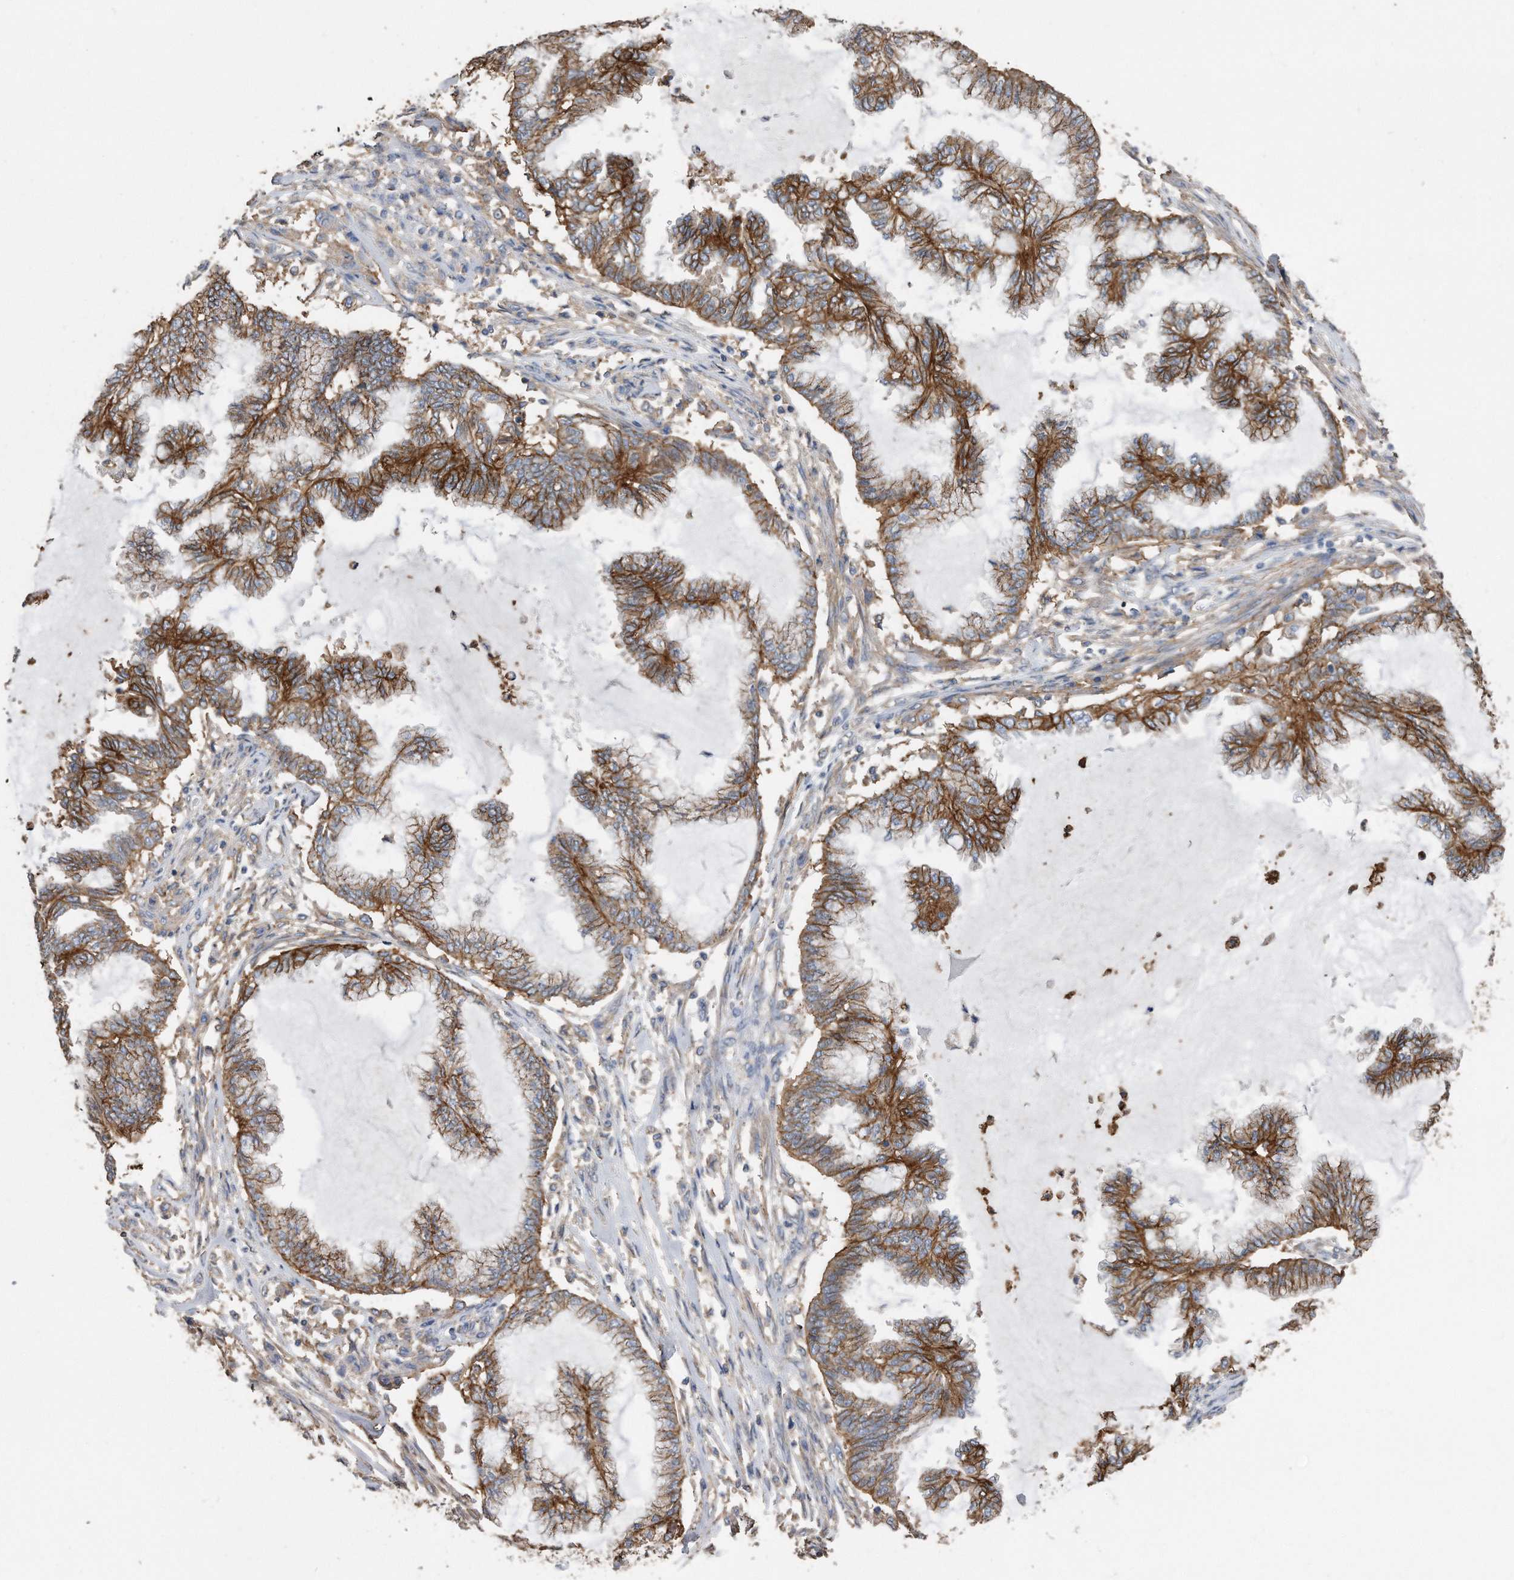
{"staining": {"intensity": "moderate", "quantity": ">75%", "location": "cytoplasmic/membranous"}, "tissue": "endometrial cancer", "cell_type": "Tumor cells", "image_type": "cancer", "snomed": [{"axis": "morphology", "description": "Adenocarcinoma, NOS"}, {"axis": "topography", "description": "Endometrium"}], "caption": "Approximately >75% of tumor cells in human adenocarcinoma (endometrial) demonstrate moderate cytoplasmic/membranous protein staining as visualized by brown immunohistochemical staining.", "gene": "CDCP1", "patient": {"sex": "female", "age": 86}}